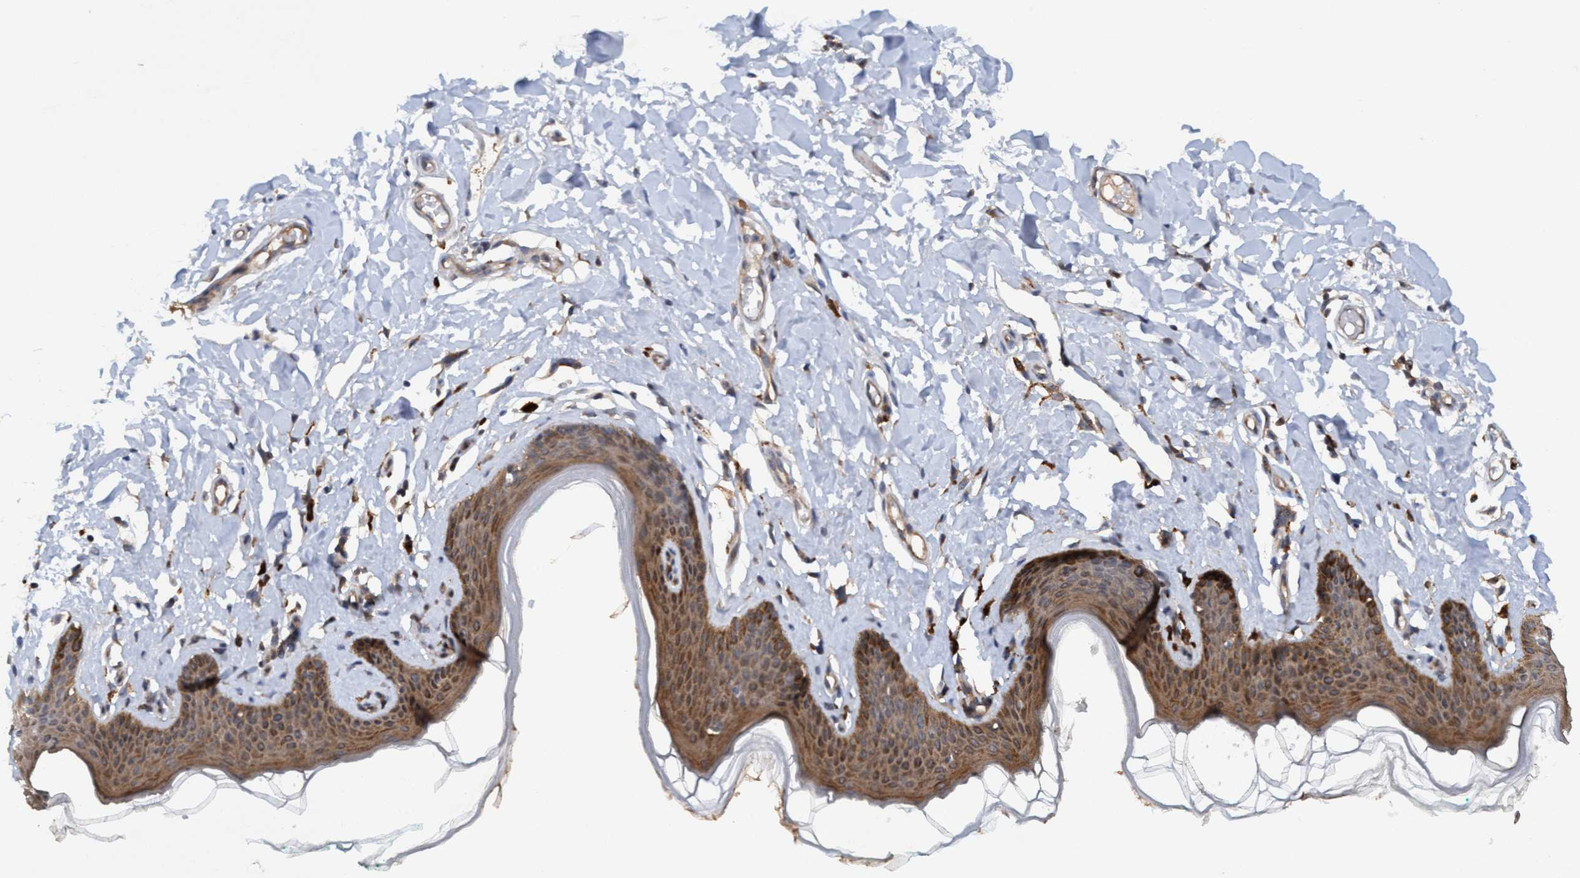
{"staining": {"intensity": "moderate", "quantity": ">75%", "location": "cytoplasmic/membranous"}, "tissue": "skin", "cell_type": "Epidermal cells", "image_type": "normal", "snomed": [{"axis": "morphology", "description": "Normal tissue, NOS"}, {"axis": "topography", "description": "Vulva"}], "caption": "Approximately >75% of epidermal cells in benign skin reveal moderate cytoplasmic/membranous protein expression as visualized by brown immunohistochemical staining.", "gene": "TRIM65", "patient": {"sex": "female", "age": 66}}